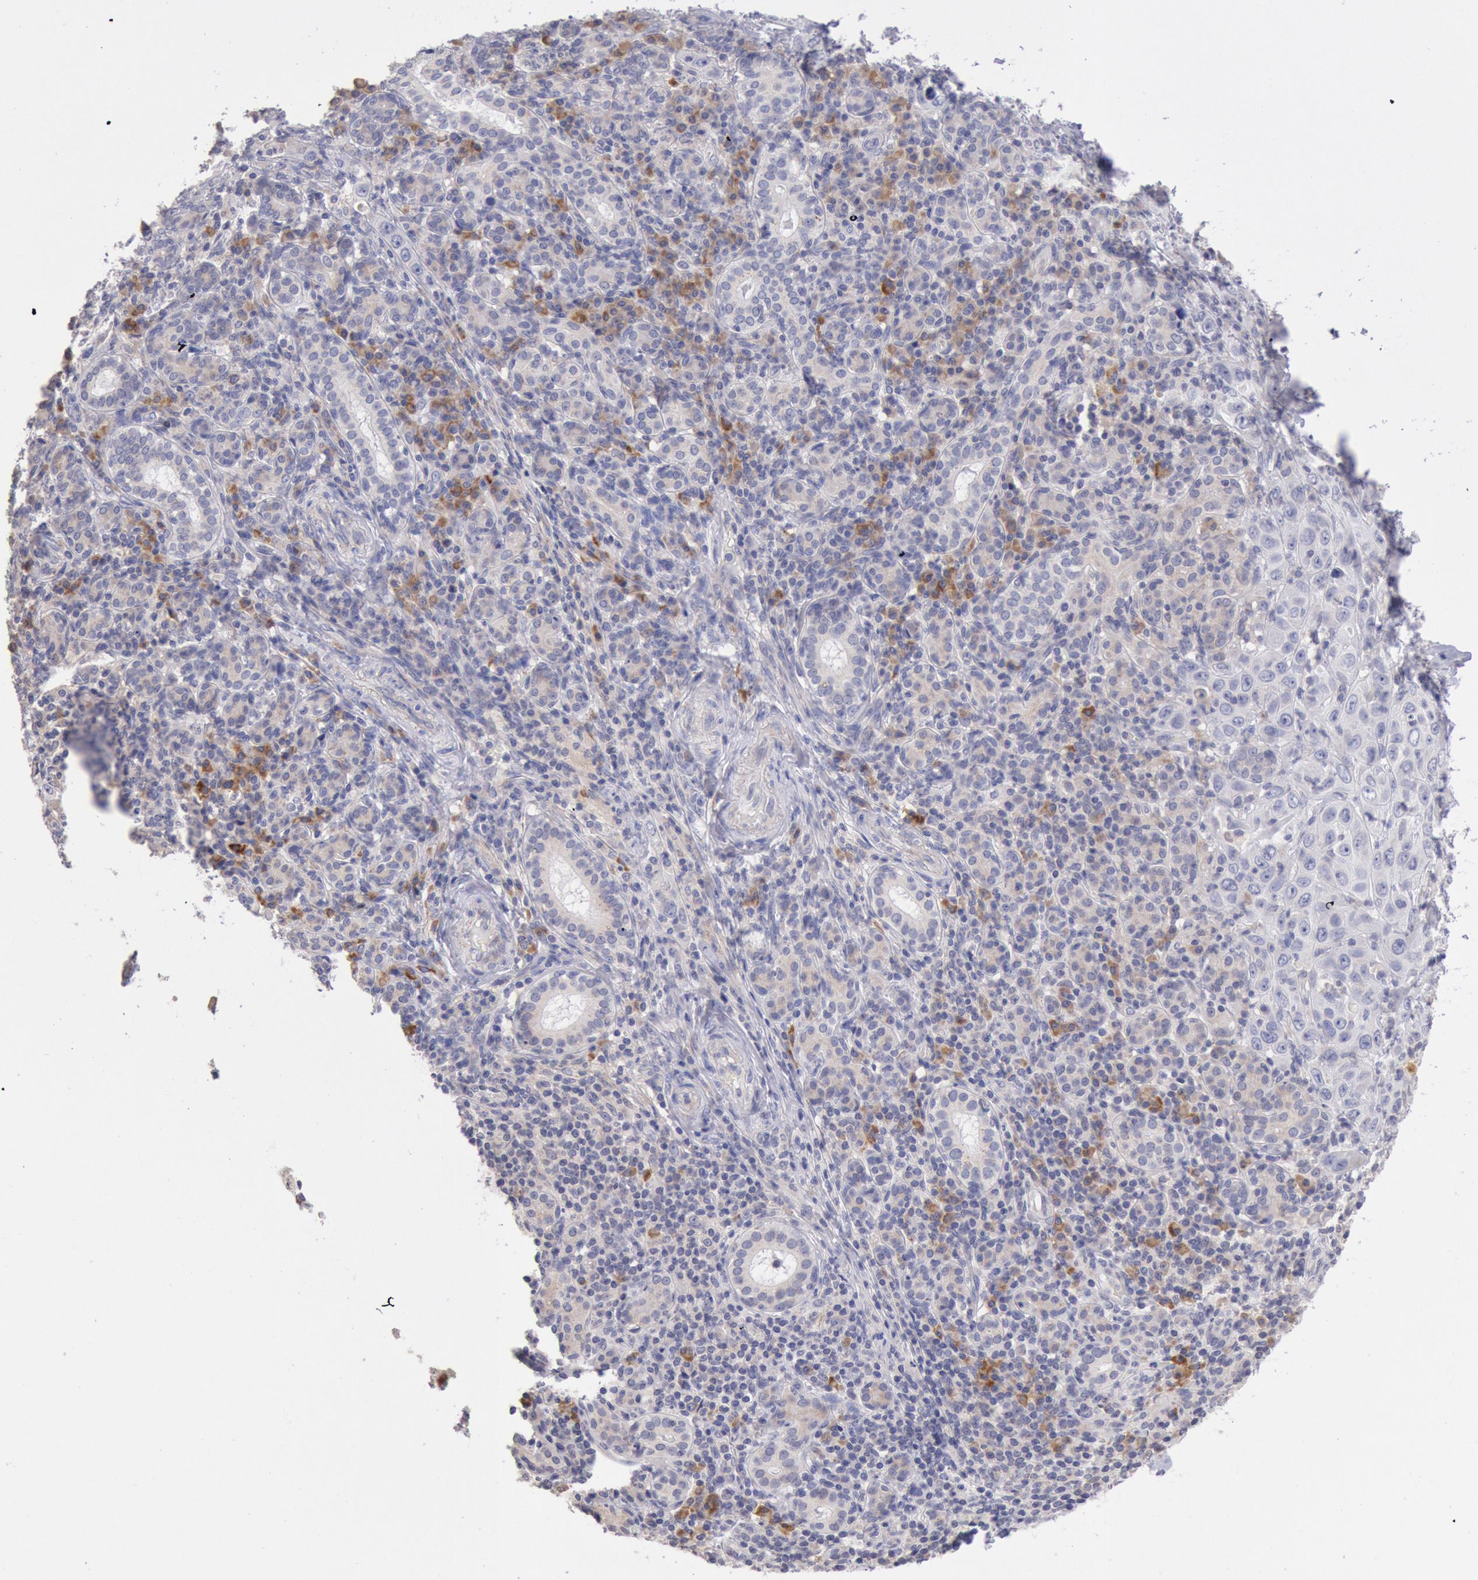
{"staining": {"intensity": "negative", "quantity": "none", "location": "none"}, "tissue": "skin cancer", "cell_type": "Tumor cells", "image_type": "cancer", "snomed": [{"axis": "morphology", "description": "Squamous cell carcinoma, NOS"}, {"axis": "topography", "description": "Skin"}], "caption": "DAB immunohistochemical staining of human skin cancer shows no significant positivity in tumor cells. (DAB immunohistochemistry (IHC) with hematoxylin counter stain).", "gene": "GAL3ST1", "patient": {"sex": "male", "age": 84}}